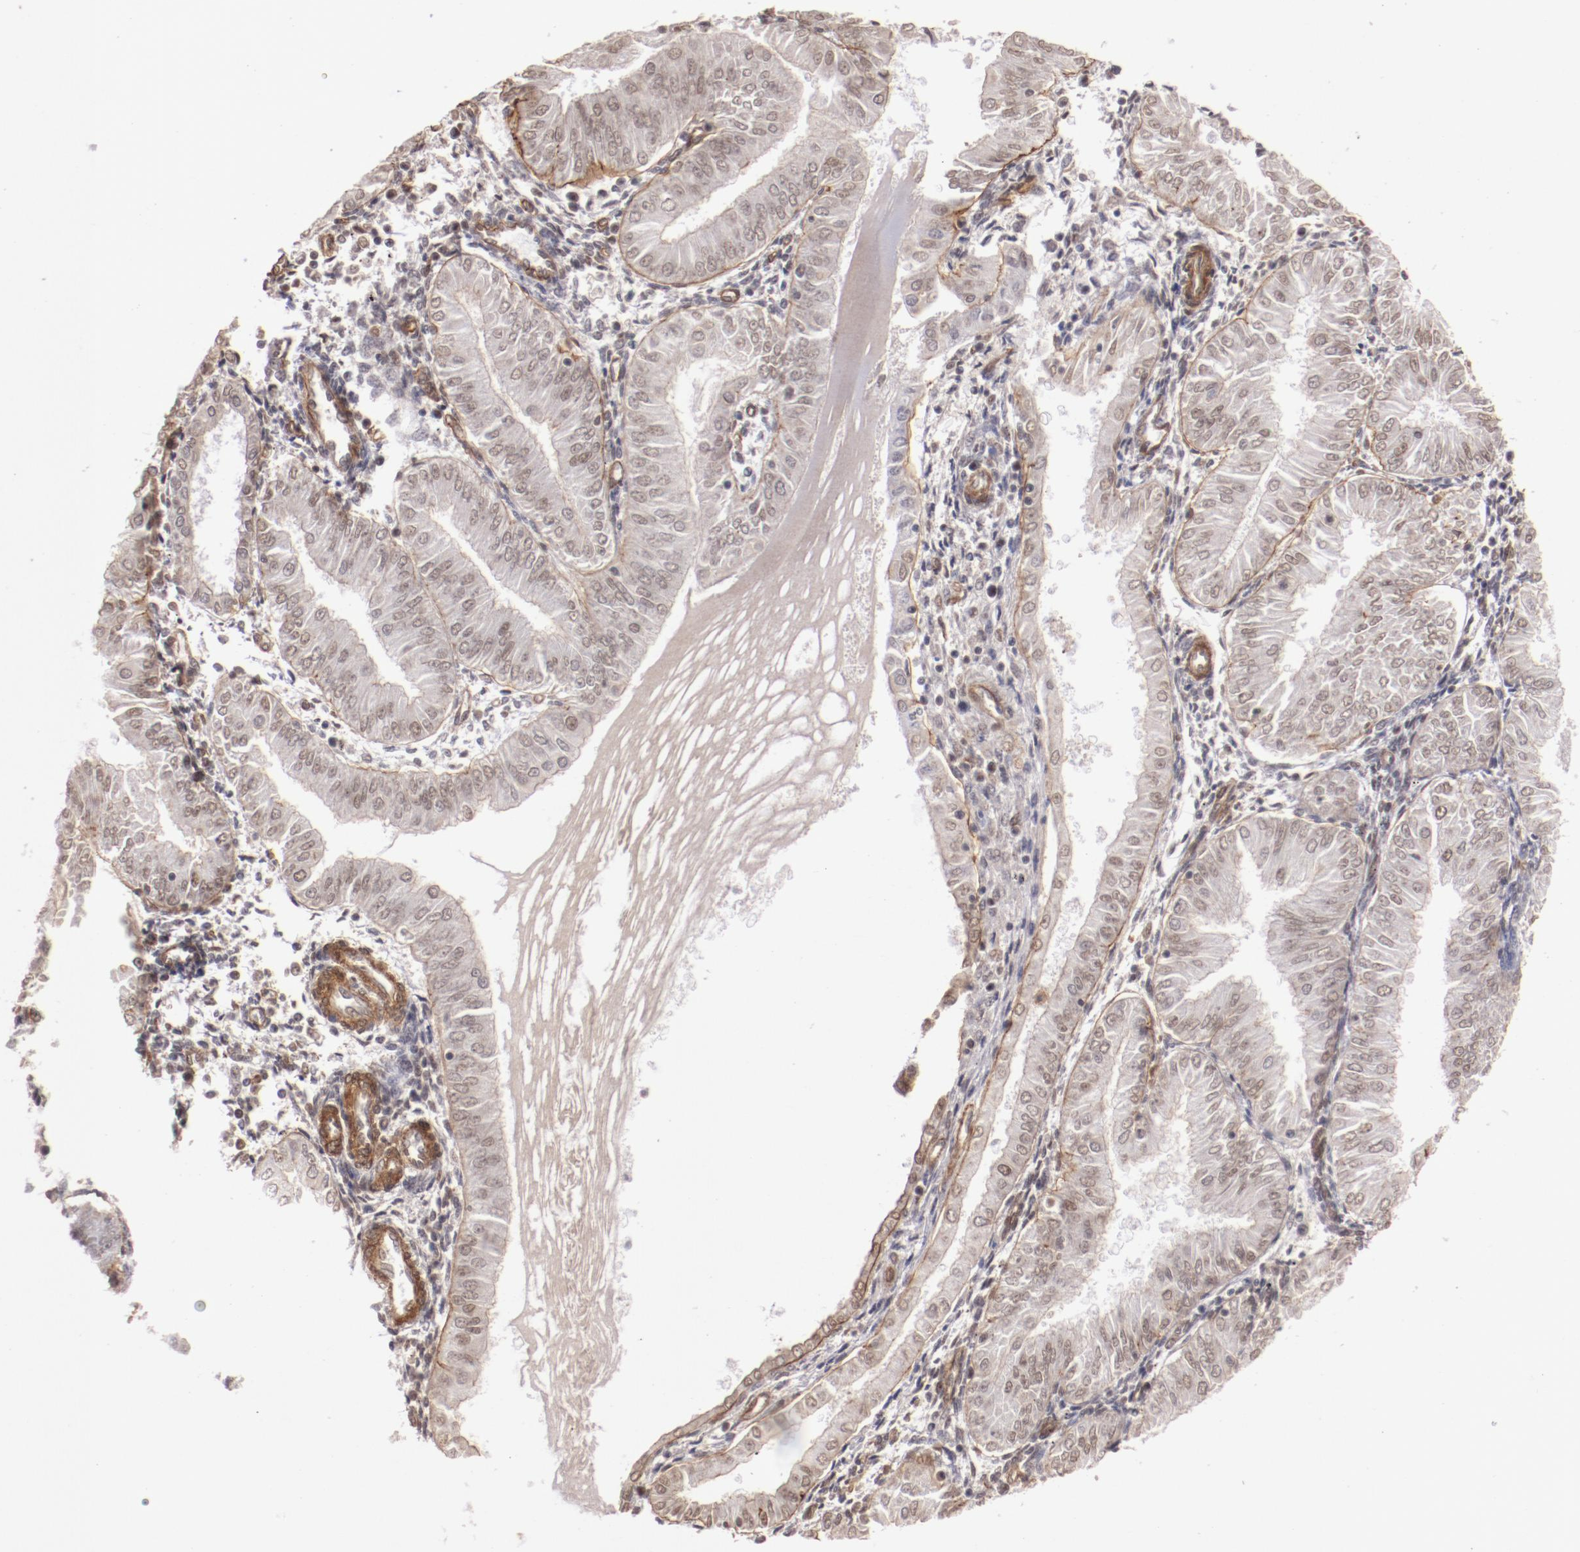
{"staining": {"intensity": "negative", "quantity": "none", "location": "none"}, "tissue": "endometrial cancer", "cell_type": "Tumor cells", "image_type": "cancer", "snomed": [{"axis": "morphology", "description": "Adenocarcinoma, NOS"}, {"axis": "topography", "description": "Endometrium"}], "caption": "Human endometrial cancer stained for a protein using immunohistochemistry (IHC) displays no expression in tumor cells.", "gene": "STAG2", "patient": {"sex": "female", "age": 53}}